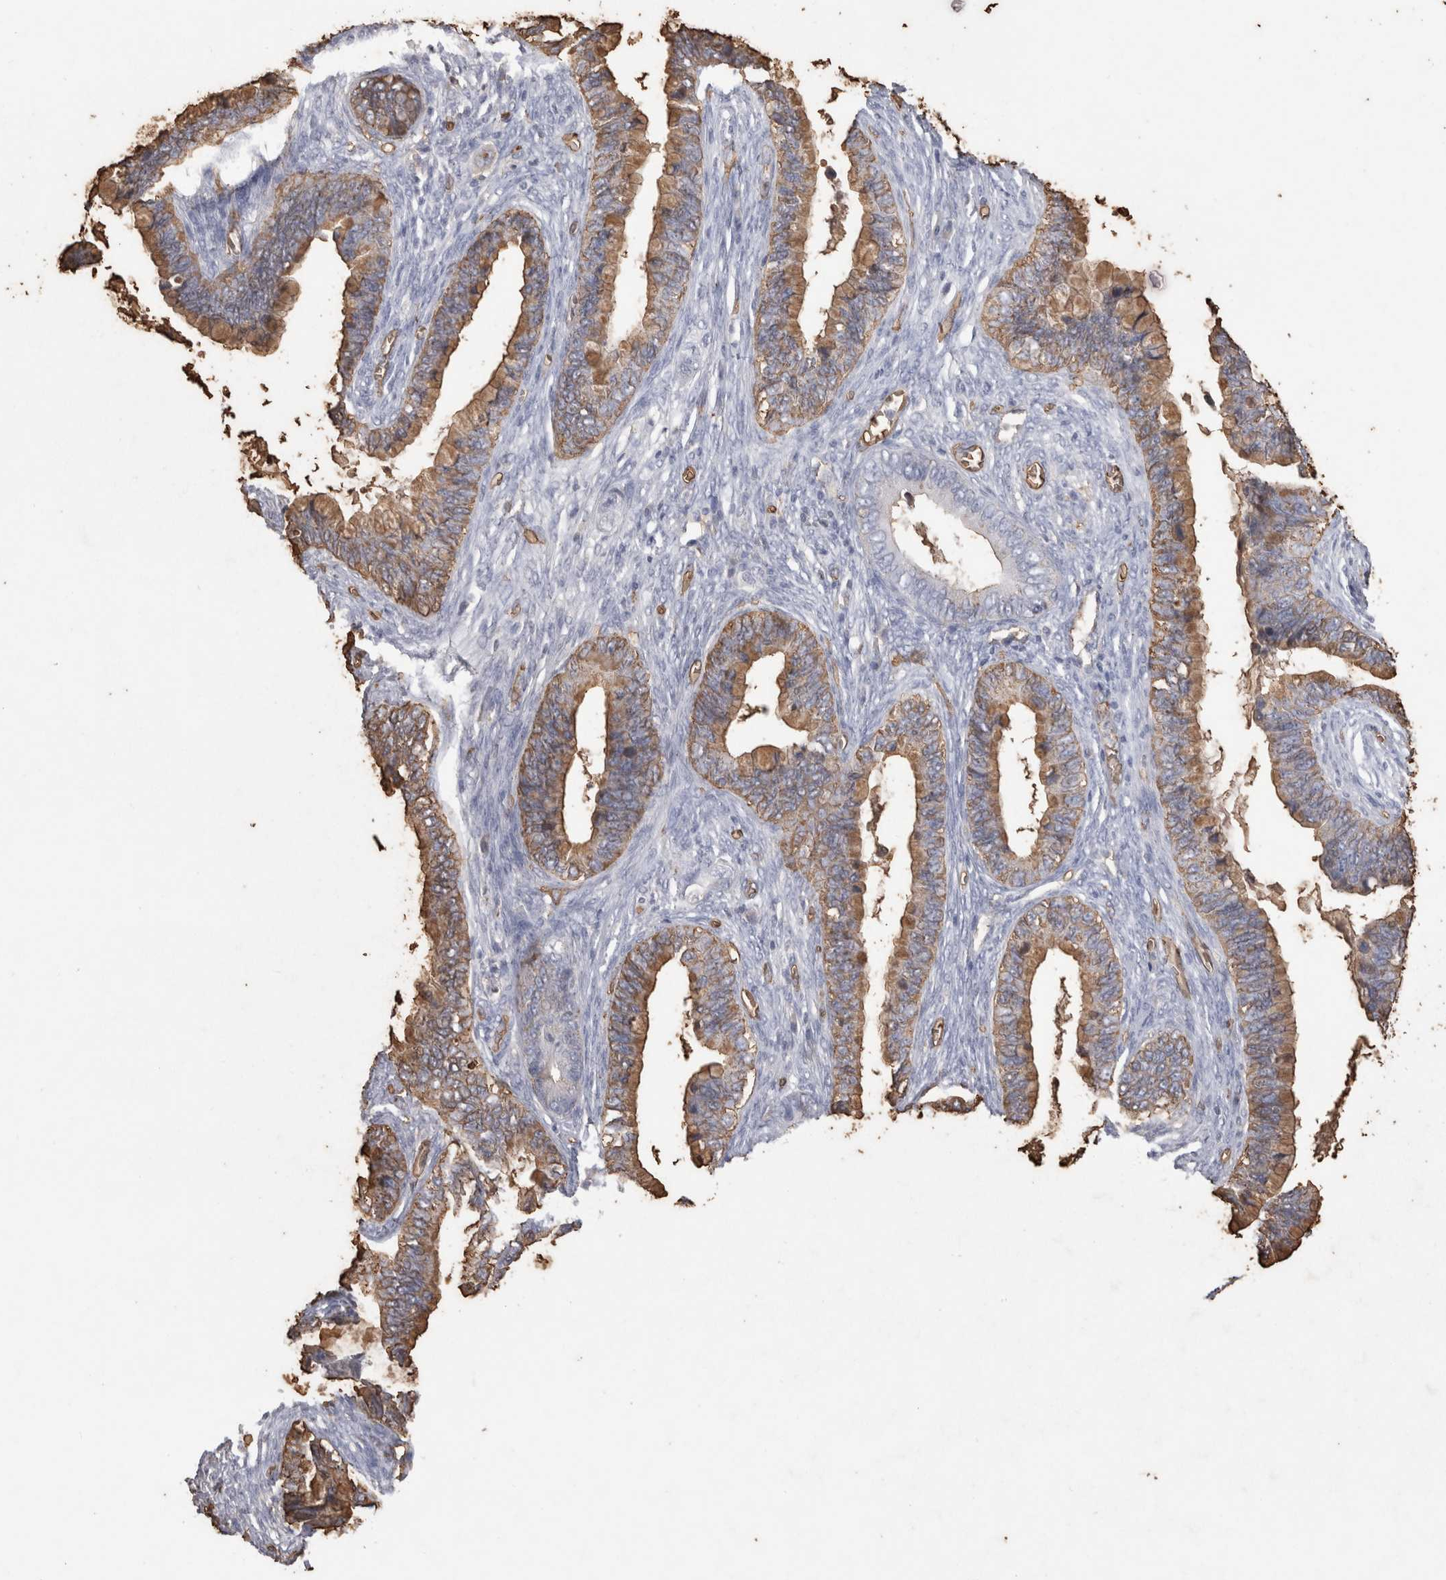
{"staining": {"intensity": "moderate", "quantity": ">75%", "location": "cytoplasmic/membranous"}, "tissue": "cervical cancer", "cell_type": "Tumor cells", "image_type": "cancer", "snomed": [{"axis": "morphology", "description": "Adenocarcinoma, NOS"}, {"axis": "topography", "description": "Cervix"}], "caption": "Immunohistochemical staining of cervical adenocarcinoma demonstrates medium levels of moderate cytoplasmic/membranous positivity in about >75% of tumor cells. Immunohistochemistry (ihc) stains the protein in brown and the nuclei are stained blue.", "gene": "IL17RC", "patient": {"sex": "female", "age": 44}}